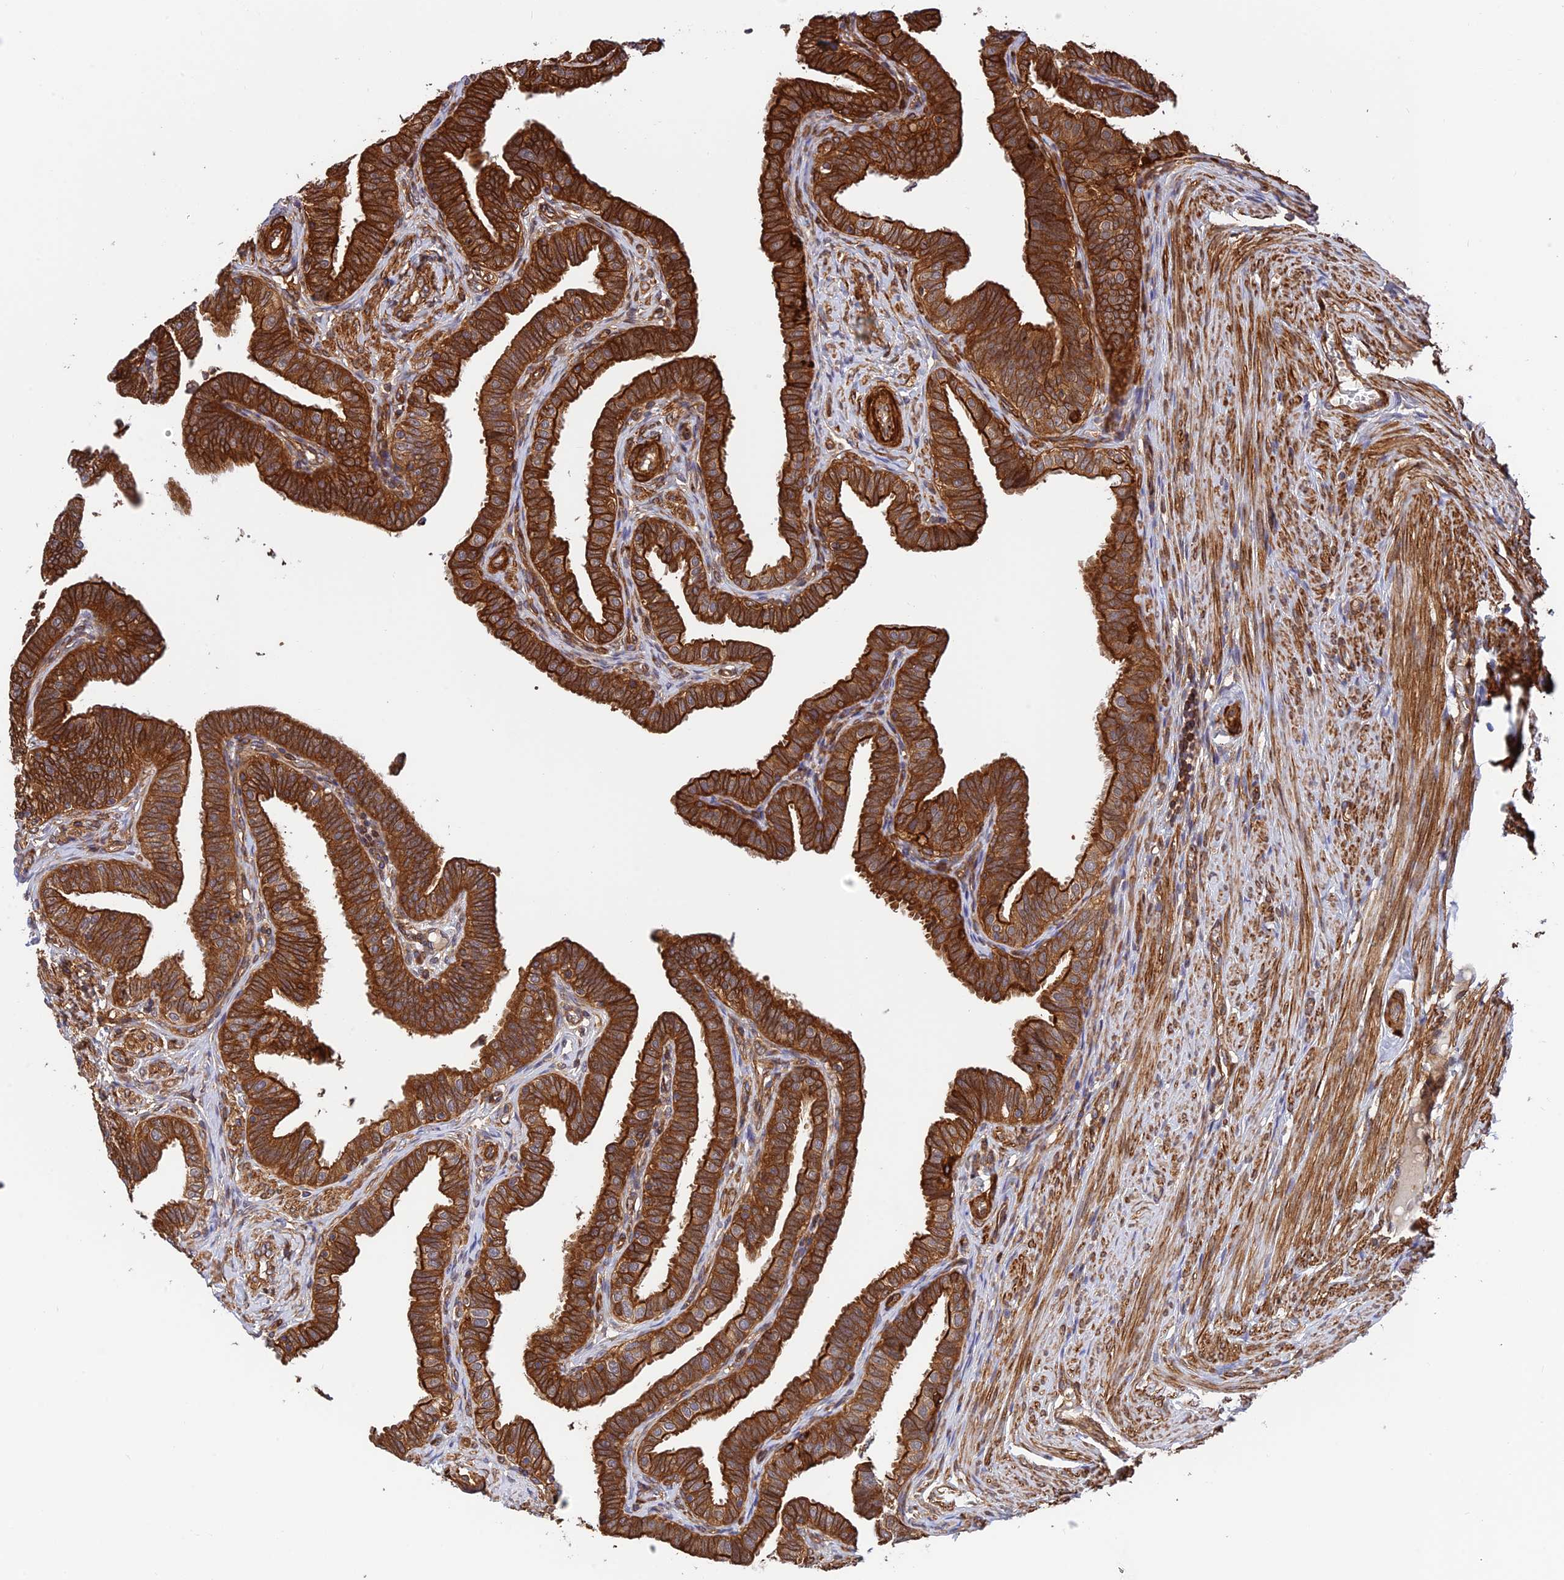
{"staining": {"intensity": "strong", "quantity": ">75%", "location": "cytoplasmic/membranous"}, "tissue": "fallopian tube", "cell_type": "Glandular cells", "image_type": "normal", "snomed": [{"axis": "morphology", "description": "Normal tissue, NOS"}, {"axis": "topography", "description": "Fallopian tube"}], "caption": "Protein staining of normal fallopian tube demonstrates strong cytoplasmic/membranous staining in about >75% of glandular cells.", "gene": "EVI5L", "patient": {"sex": "female", "age": 39}}